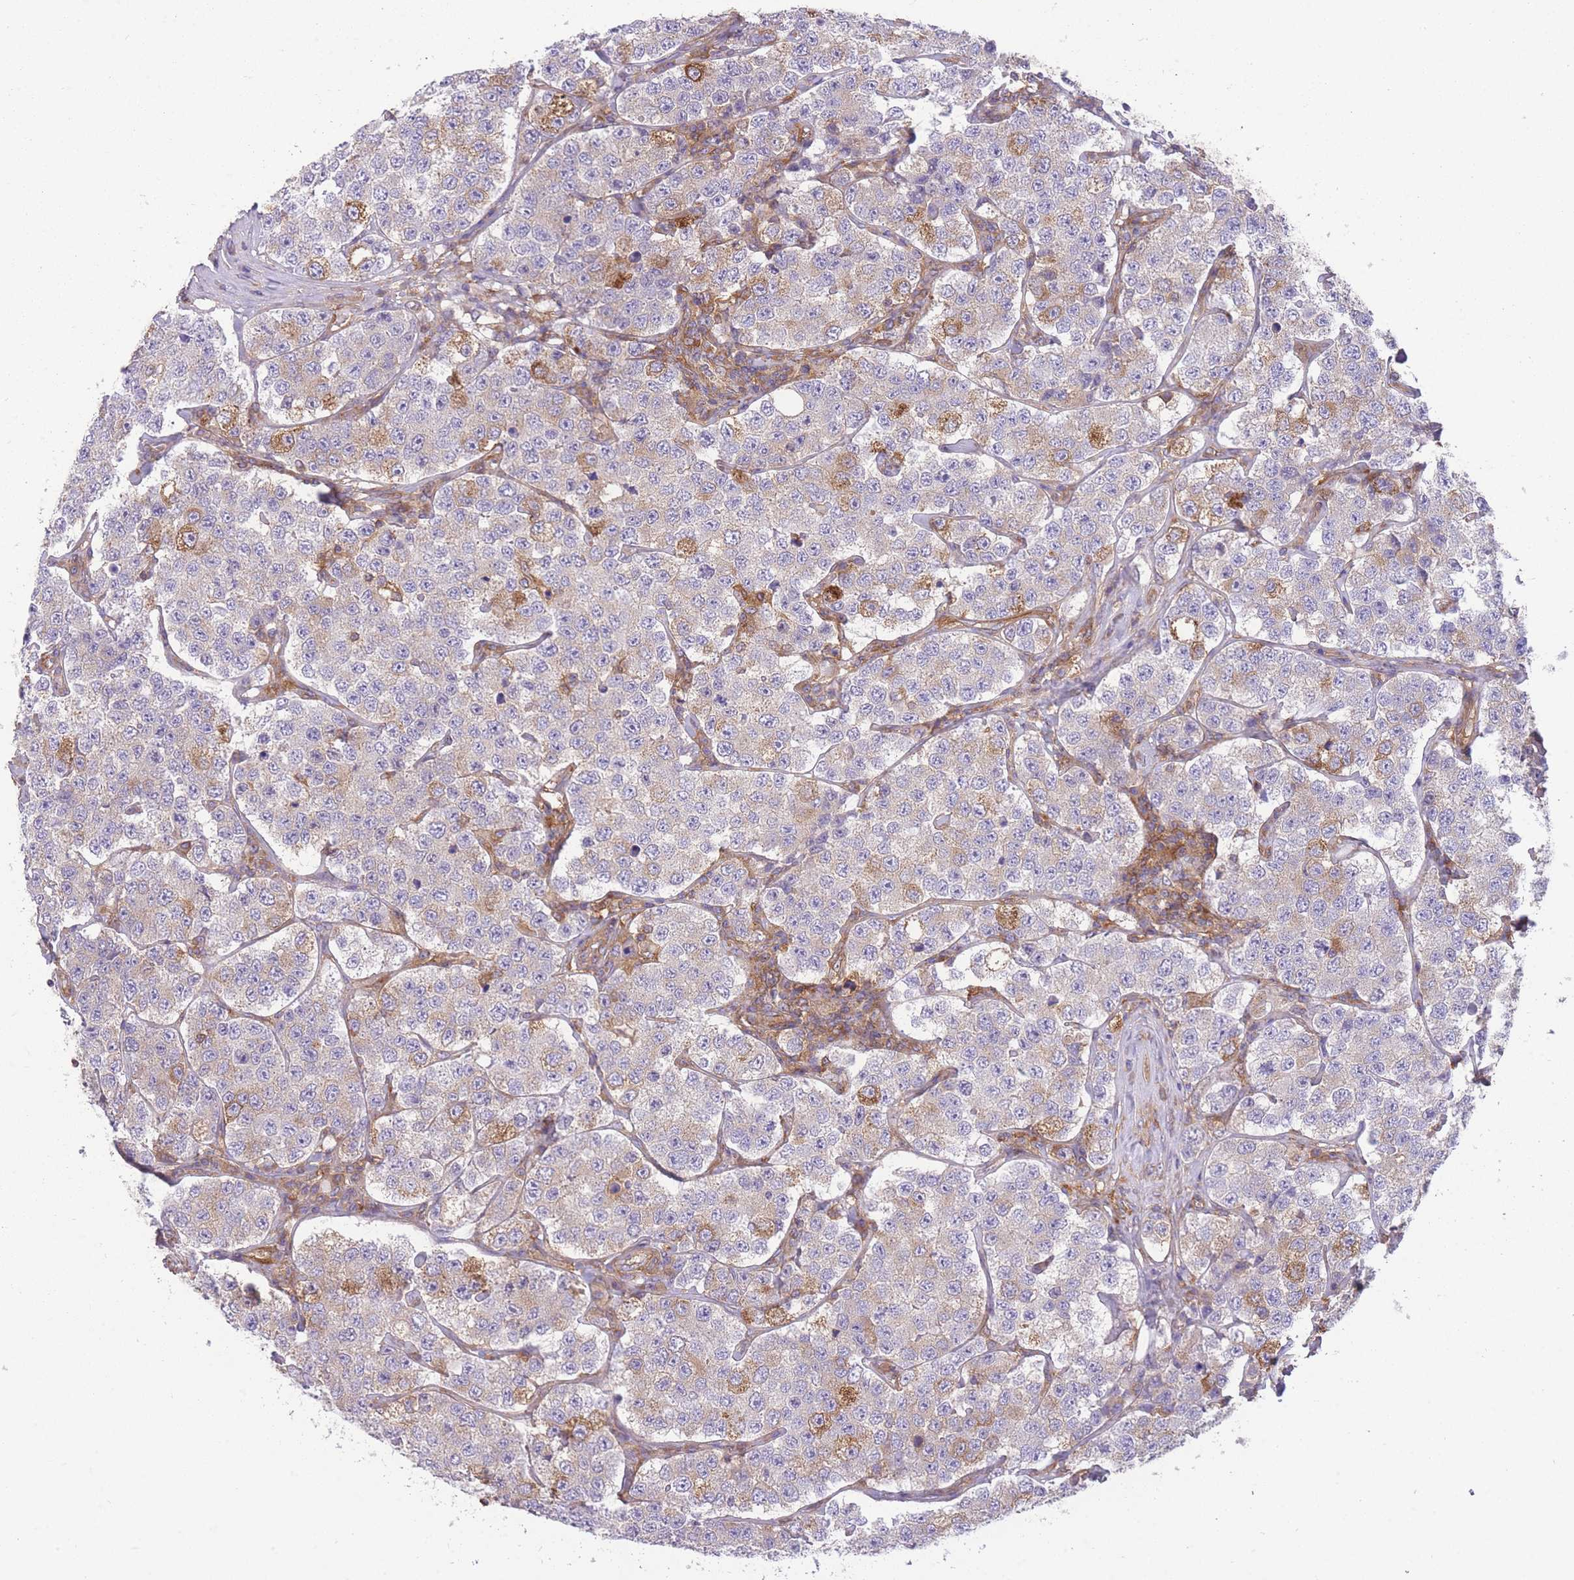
{"staining": {"intensity": "weak", "quantity": "<25%", "location": "cytoplasmic/membranous"}, "tissue": "testis cancer", "cell_type": "Tumor cells", "image_type": "cancer", "snomed": [{"axis": "morphology", "description": "Seminoma, NOS"}, {"axis": "topography", "description": "Testis"}], "caption": "This image is of testis cancer stained with IHC to label a protein in brown with the nuclei are counter-stained blue. There is no staining in tumor cells.", "gene": "PRKAR1A", "patient": {"sex": "male", "age": 34}}